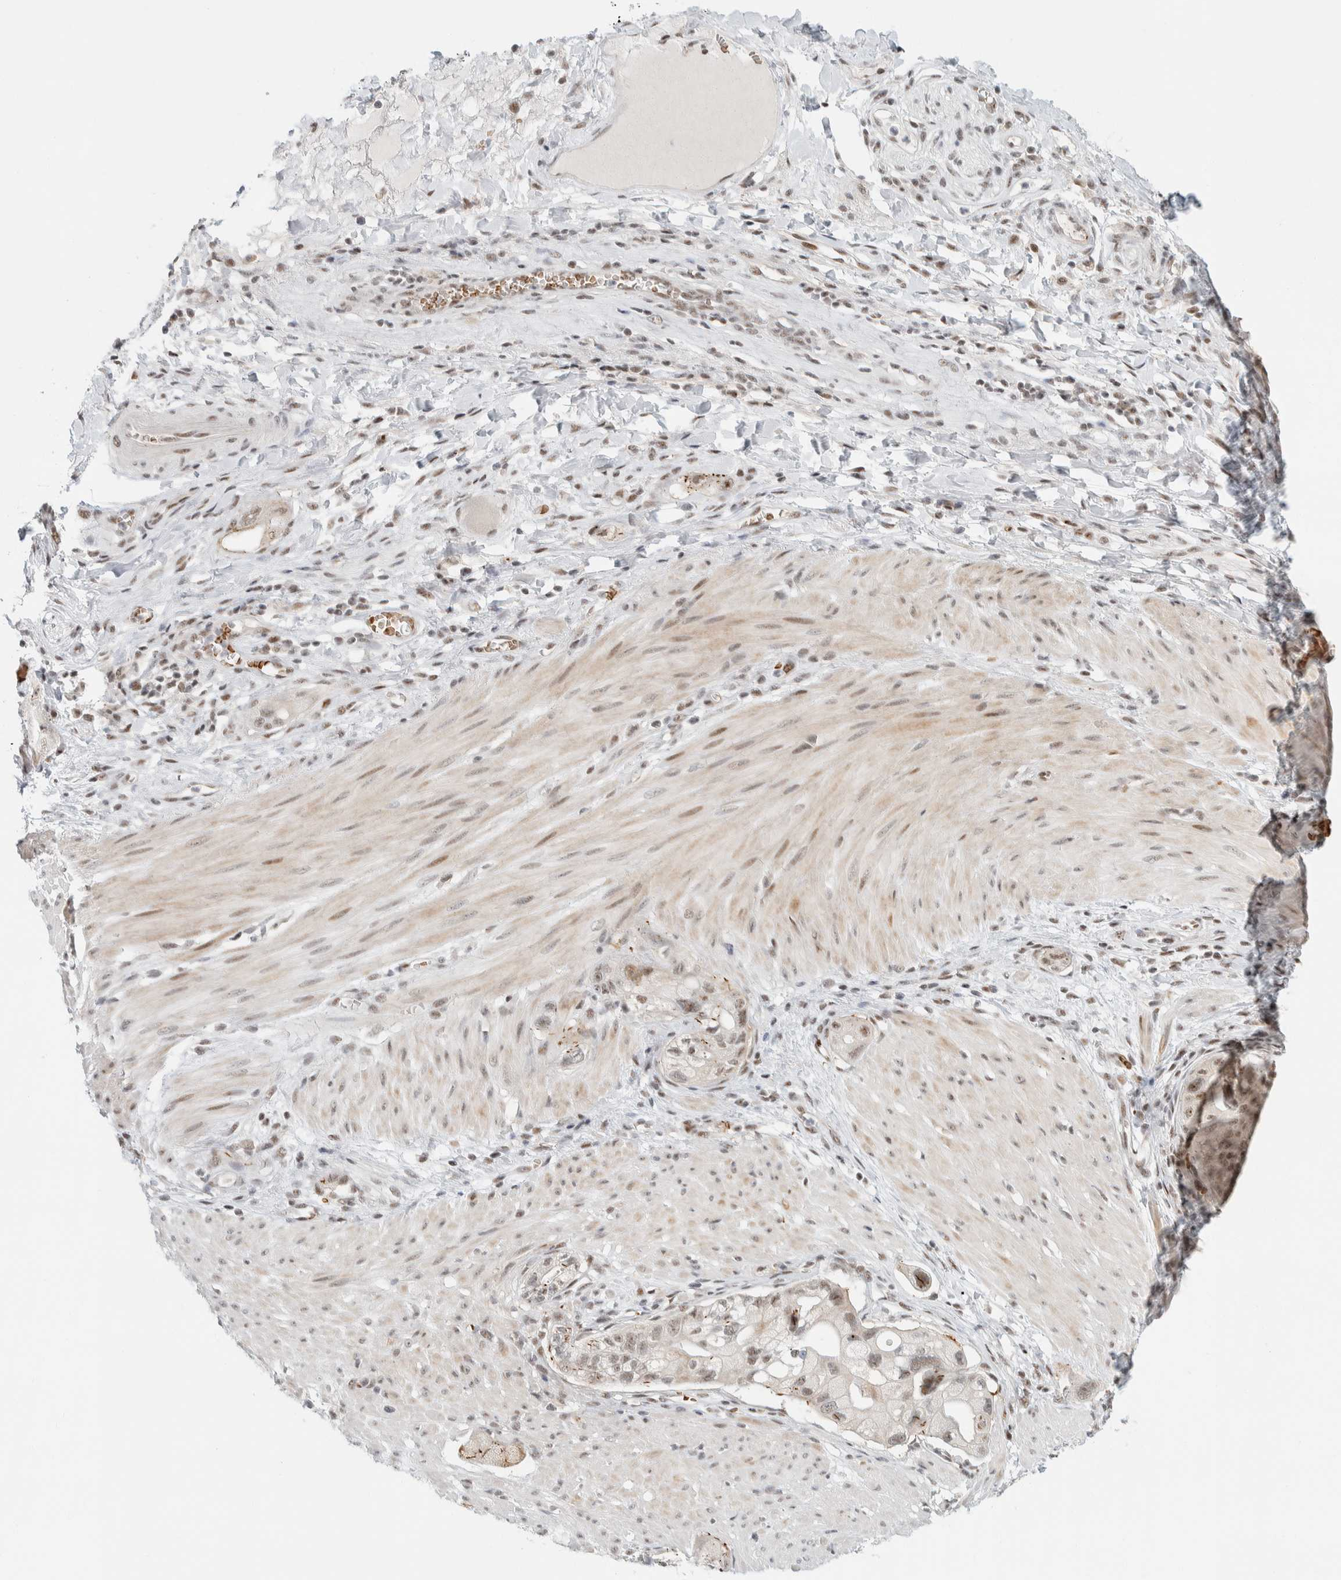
{"staining": {"intensity": "weak", "quantity": ">75%", "location": "nuclear"}, "tissue": "stomach cancer", "cell_type": "Tumor cells", "image_type": "cancer", "snomed": [{"axis": "morphology", "description": "Adenocarcinoma, NOS"}, {"axis": "topography", "description": "Stomach"}, {"axis": "topography", "description": "Stomach, lower"}], "caption": "Human stomach cancer stained with a protein marker shows weak staining in tumor cells.", "gene": "ZBTB2", "patient": {"sex": "female", "age": 48}}